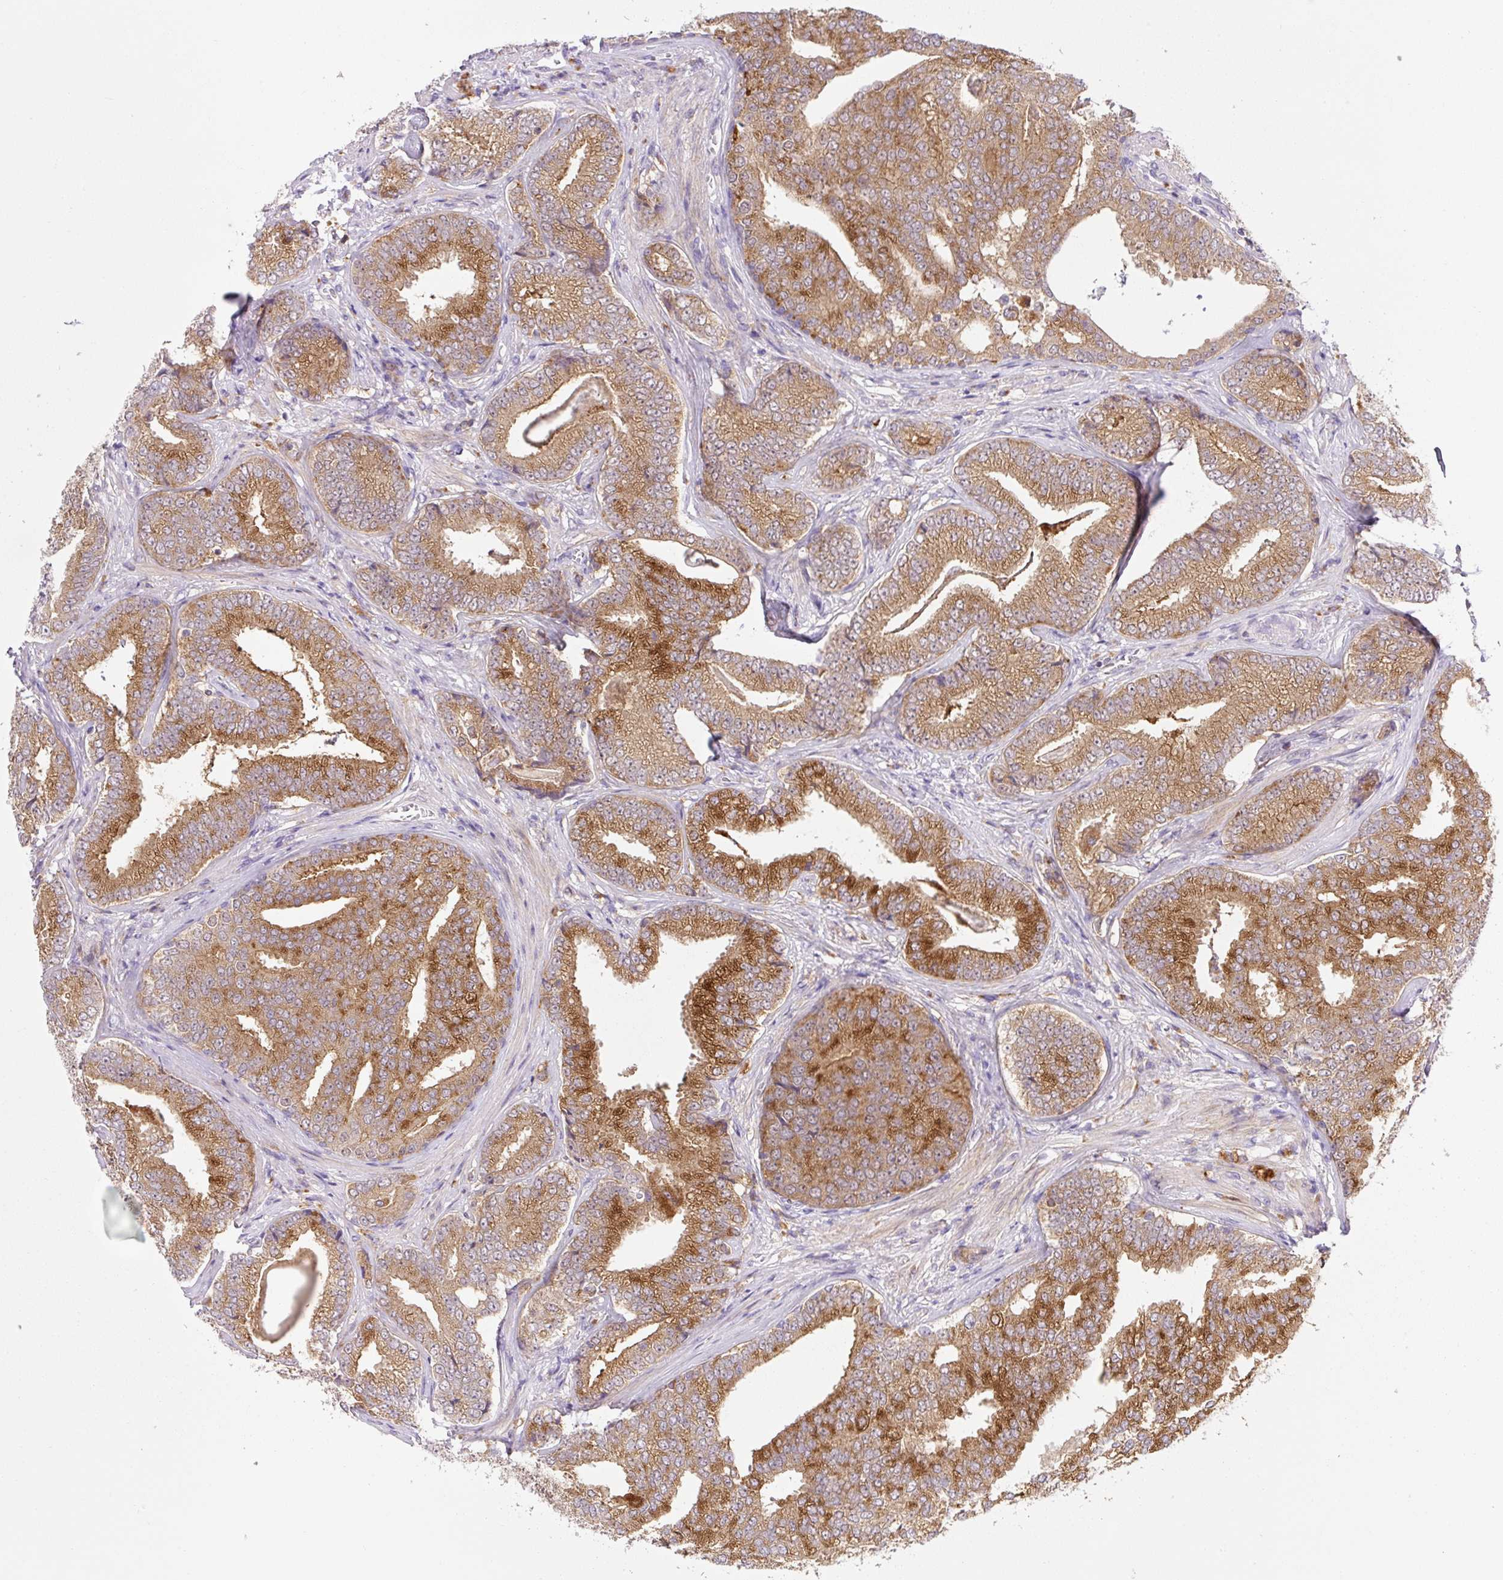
{"staining": {"intensity": "moderate", "quantity": ">75%", "location": "cytoplasmic/membranous"}, "tissue": "prostate cancer", "cell_type": "Tumor cells", "image_type": "cancer", "snomed": [{"axis": "morphology", "description": "Adenocarcinoma, Low grade"}, {"axis": "topography", "description": "Prostate"}], "caption": "High-magnification brightfield microscopy of prostate cancer (adenocarcinoma (low-grade)) stained with DAB (3,3'-diaminobenzidine) (brown) and counterstained with hematoxylin (blue). tumor cells exhibit moderate cytoplasmic/membranous positivity is identified in about>75% of cells.", "gene": "CEBPZOS", "patient": {"sex": "male", "age": 63}}